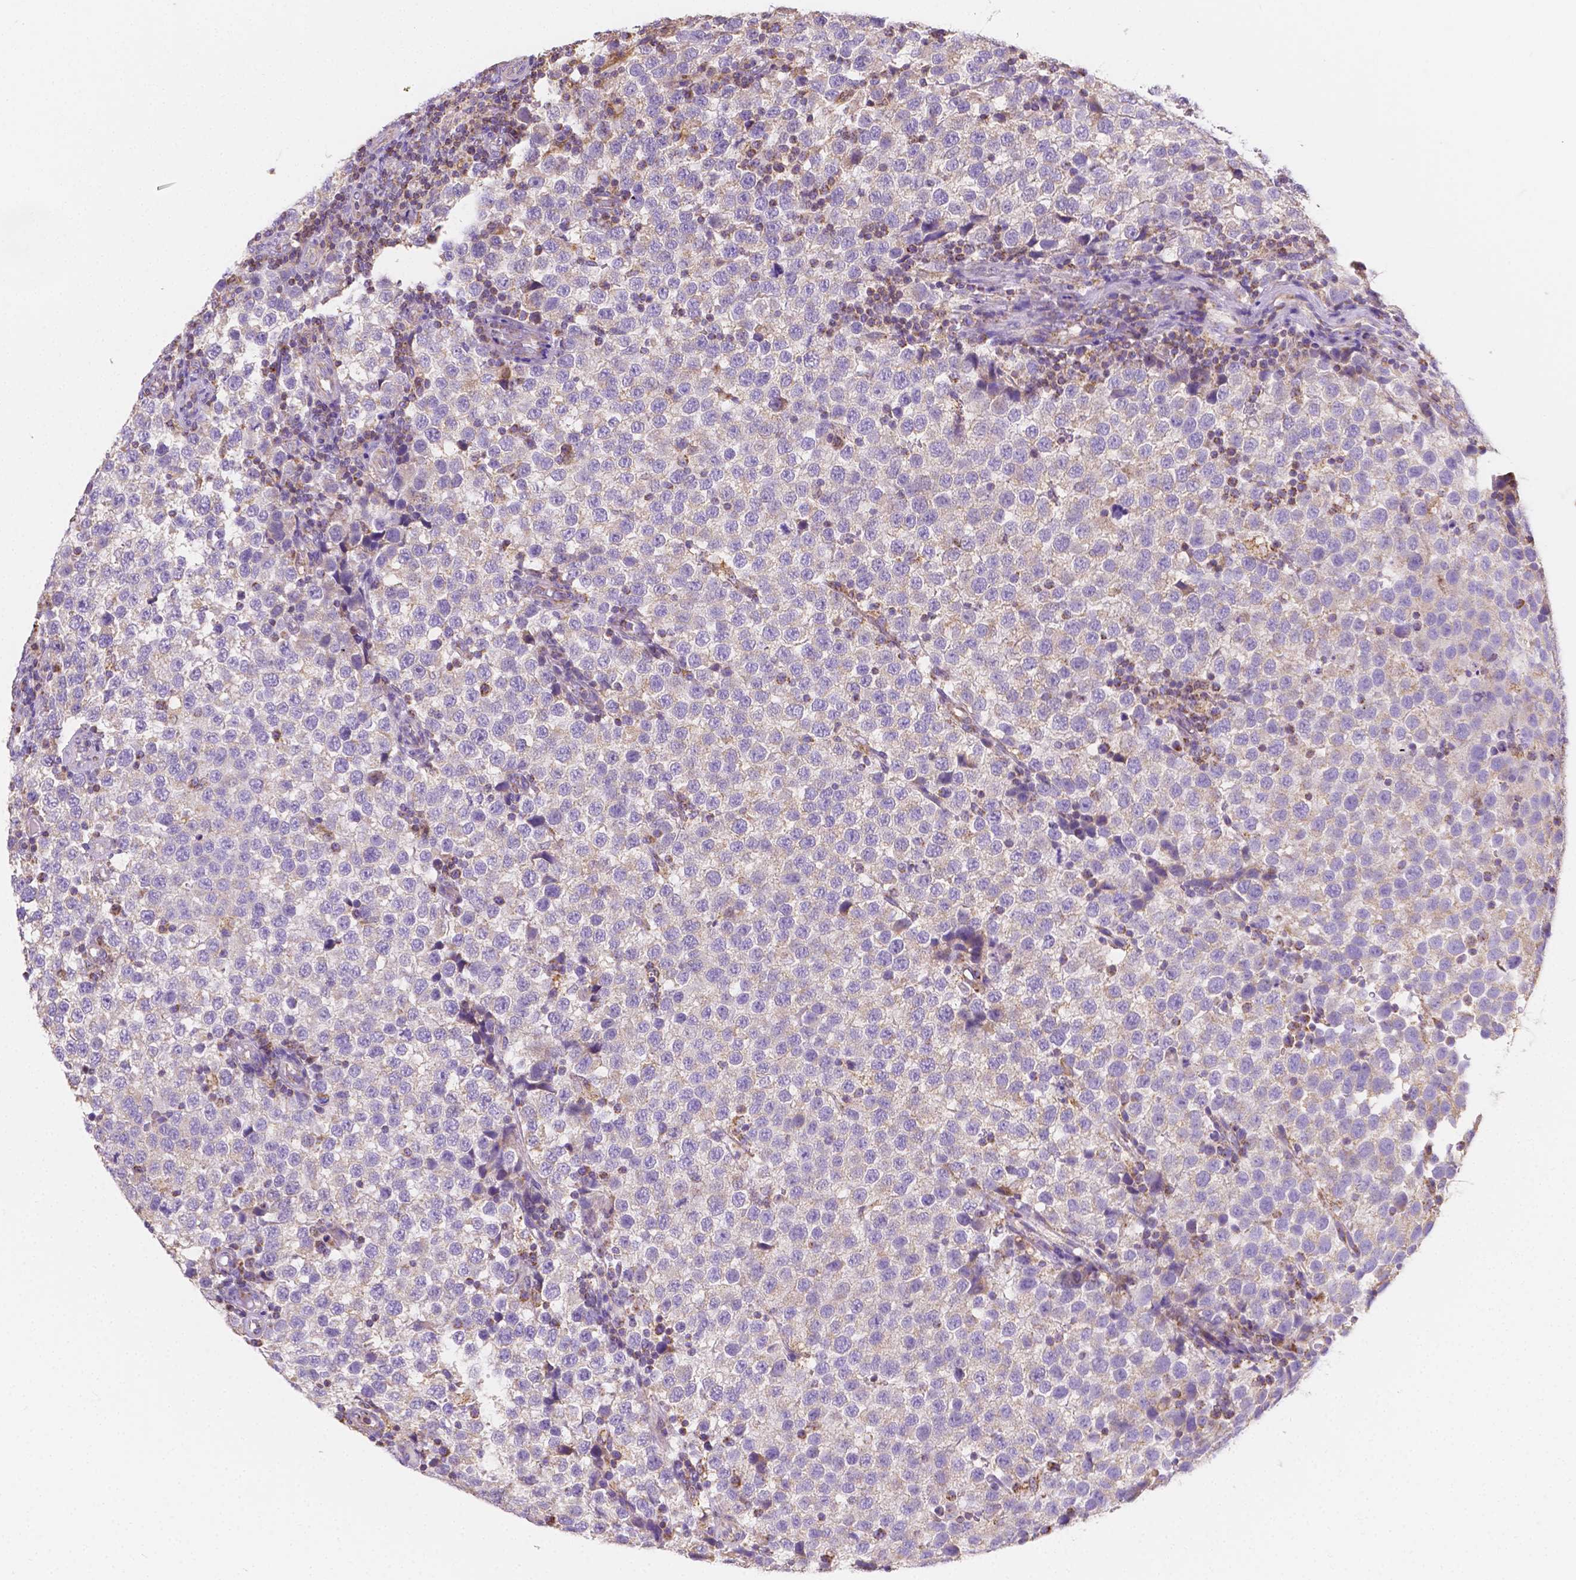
{"staining": {"intensity": "negative", "quantity": "none", "location": "none"}, "tissue": "testis cancer", "cell_type": "Tumor cells", "image_type": "cancer", "snomed": [{"axis": "morphology", "description": "Seminoma, NOS"}, {"axis": "topography", "description": "Testis"}], "caption": "DAB (3,3'-diaminobenzidine) immunohistochemical staining of seminoma (testis) reveals no significant staining in tumor cells. Nuclei are stained in blue.", "gene": "SGTB", "patient": {"sex": "male", "age": 34}}